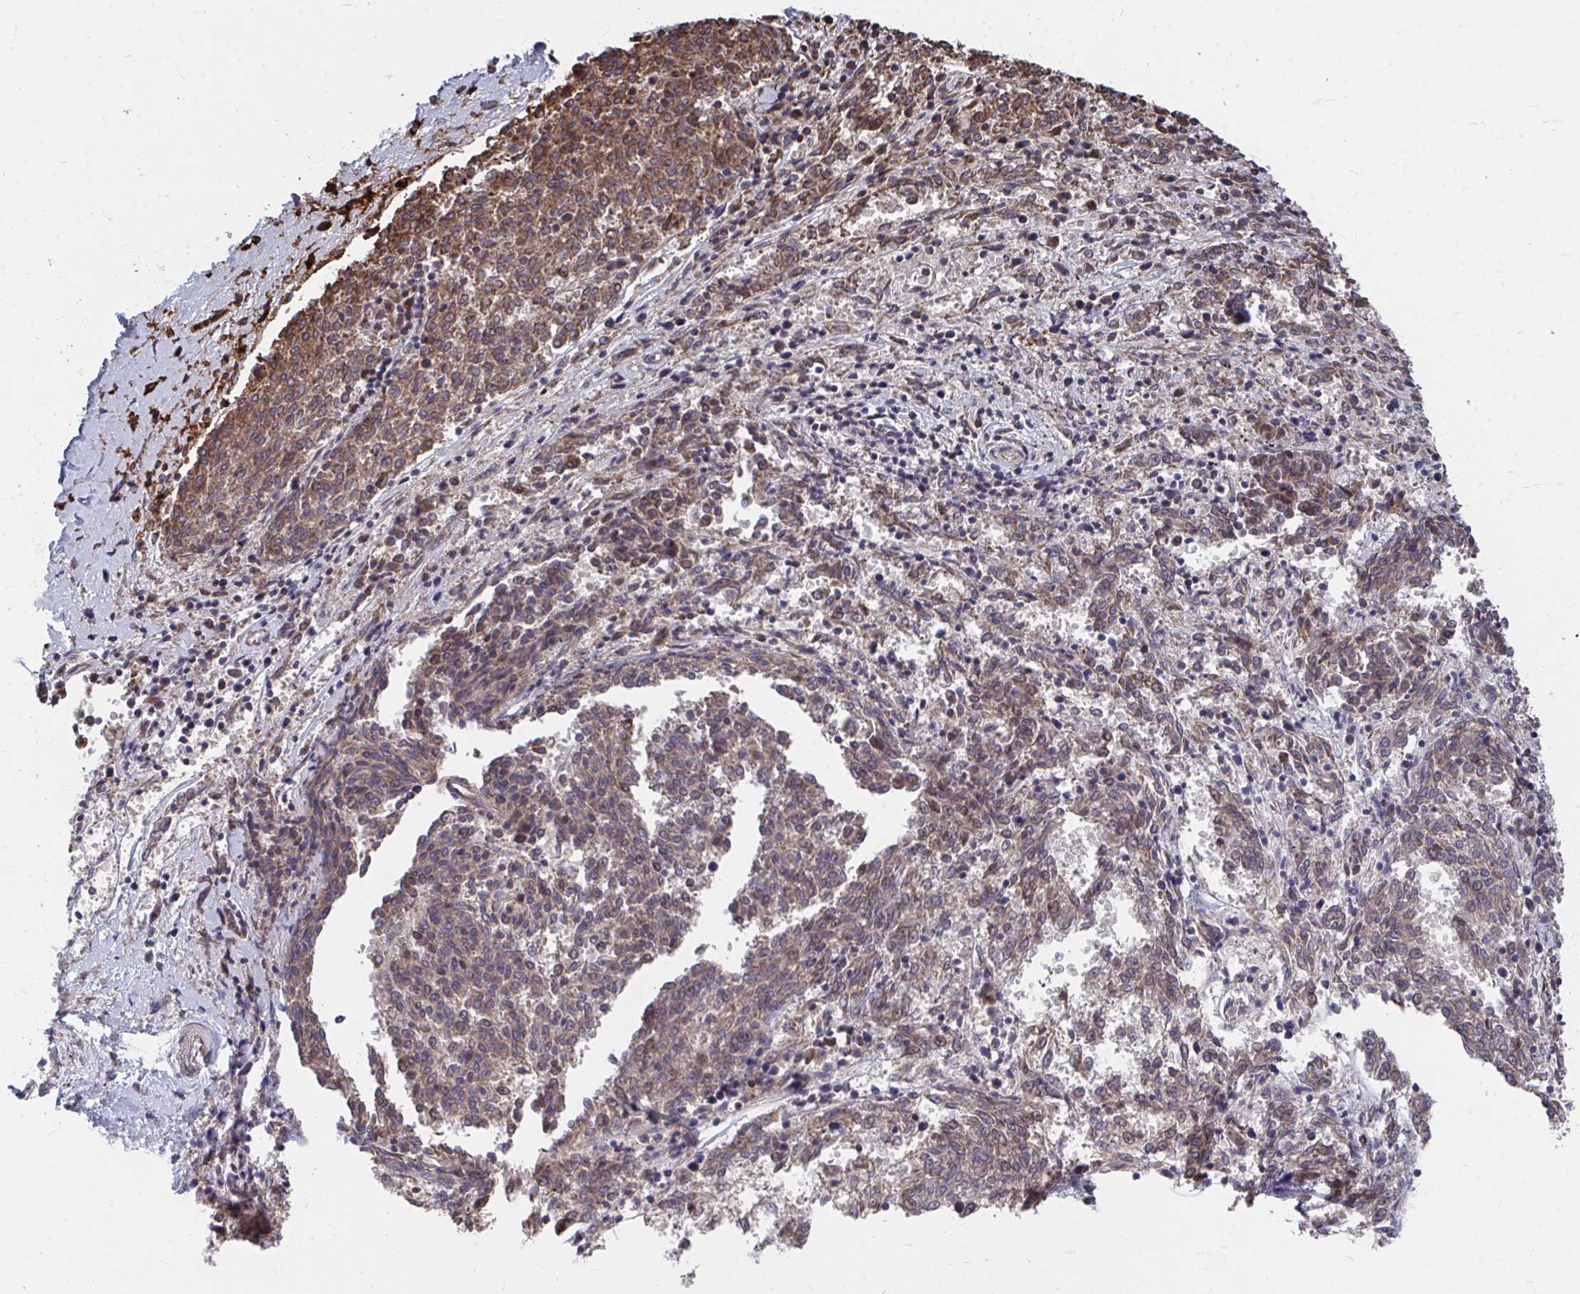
{"staining": {"intensity": "moderate", "quantity": "<25%", "location": "cytoplasmic/membranous"}, "tissue": "melanoma", "cell_type": "Tumor cells", "image_type": "cancer", "snomed": [{"axis": "morphology", "description": "Malignant melanoma, NOS"}, {"axis": "topography", "description": "Skin"}], "caption": "Immunohistochemical staining of melanoma reveals low levels of moderate cytoplasmic/membranous protein positivity in approximately <25% of tumor cells.", "gene": "FAM89A", "patient": {"sex": "female", "age": 72}}